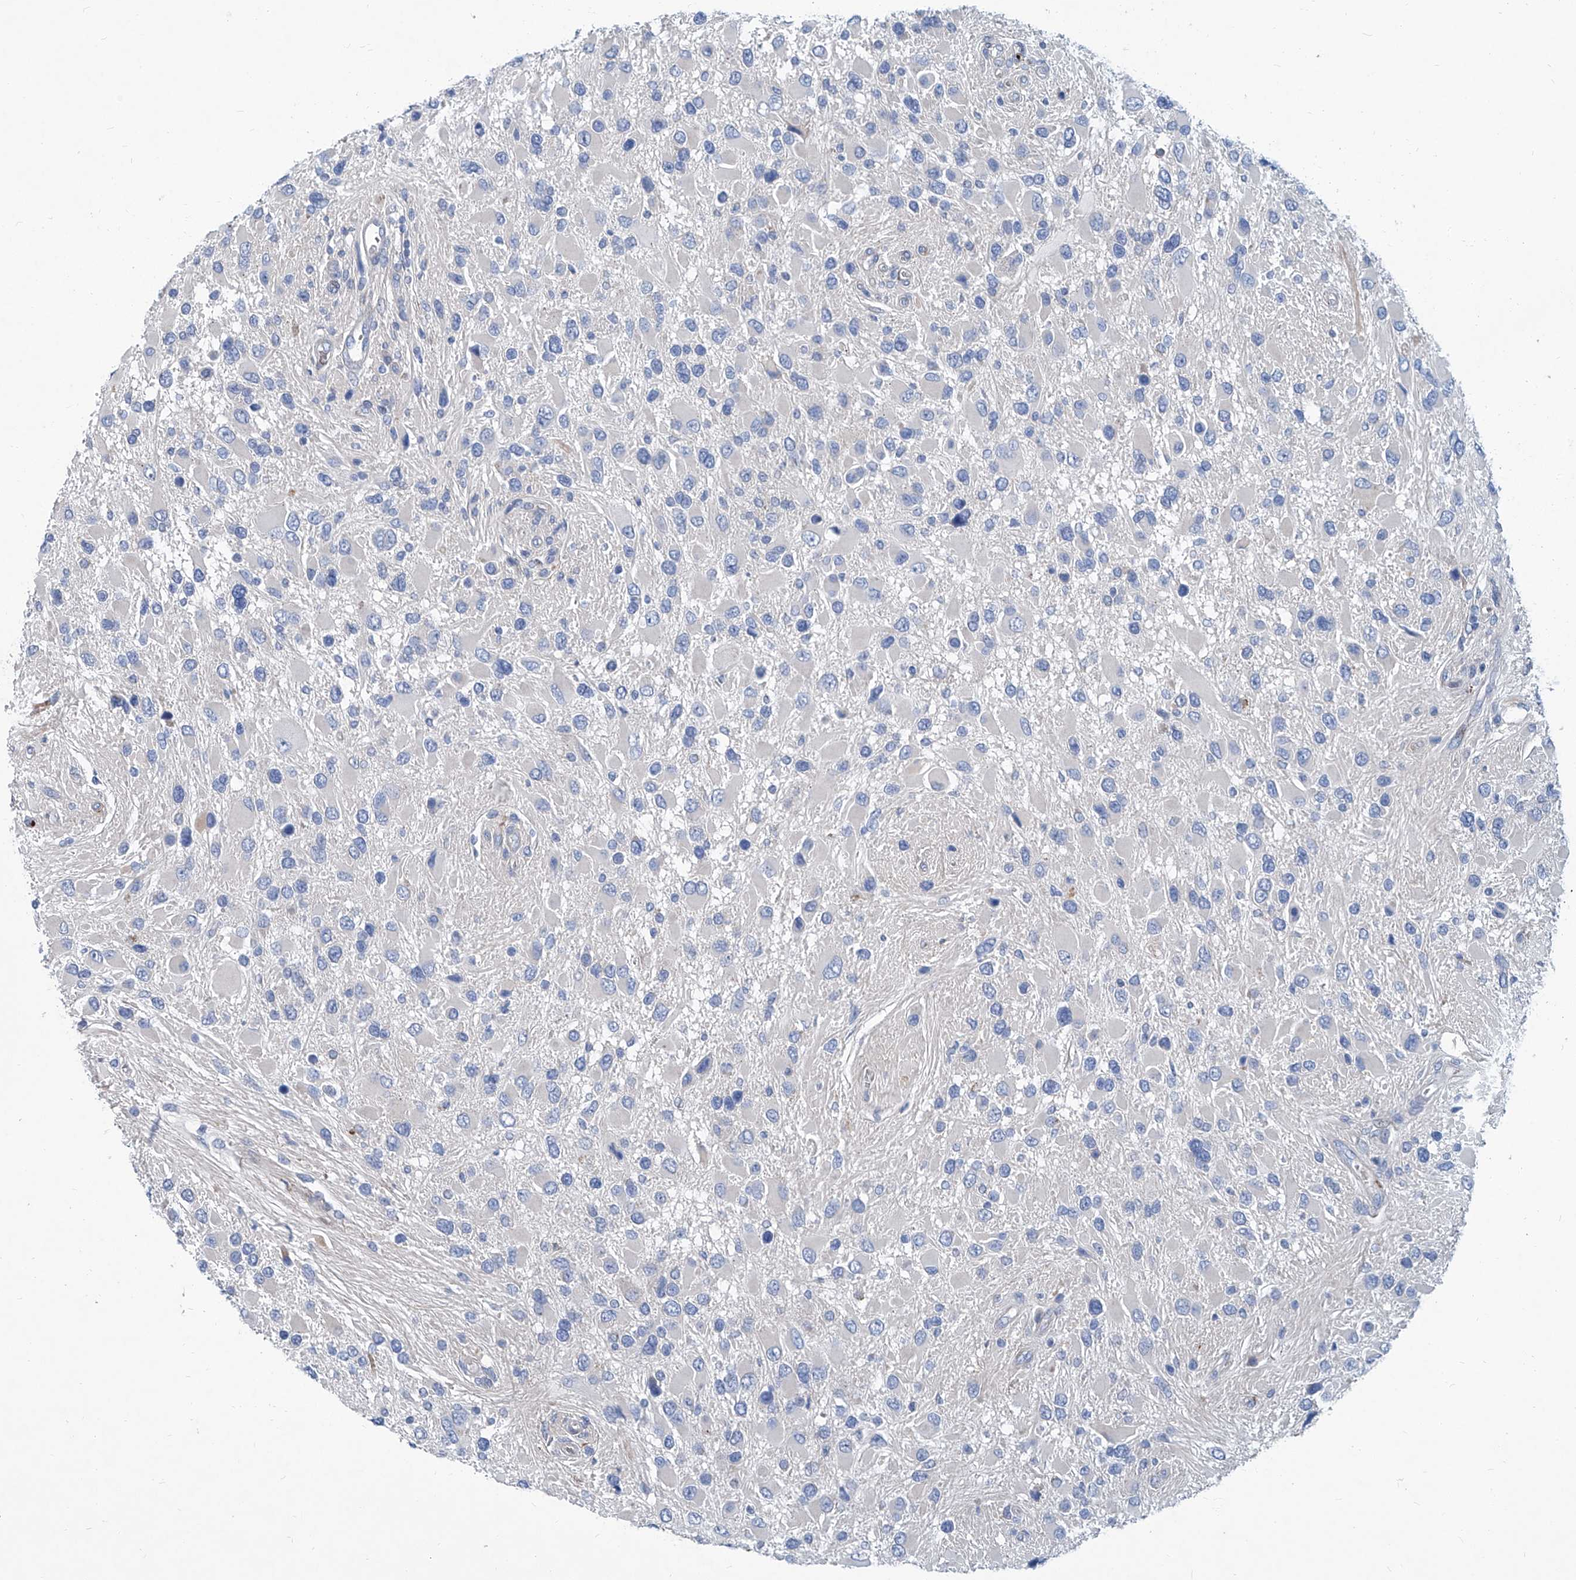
{"staining": {"intensity": "negative", "quantity": "none", "location": "none"}, "tissue": "glioma", "cell_type": "Tumor cells", "image_type": "cancer", "snomed": [{"axis": "morphology", "description": "Glioma, malignant, High grade"}, {"axis": "topography", "description": "Brain"}], "caption": "Tumor cells show no significant positivity in glioma.", "gene": "FPR2", "patient": {"sex": "male", "age": 53}}